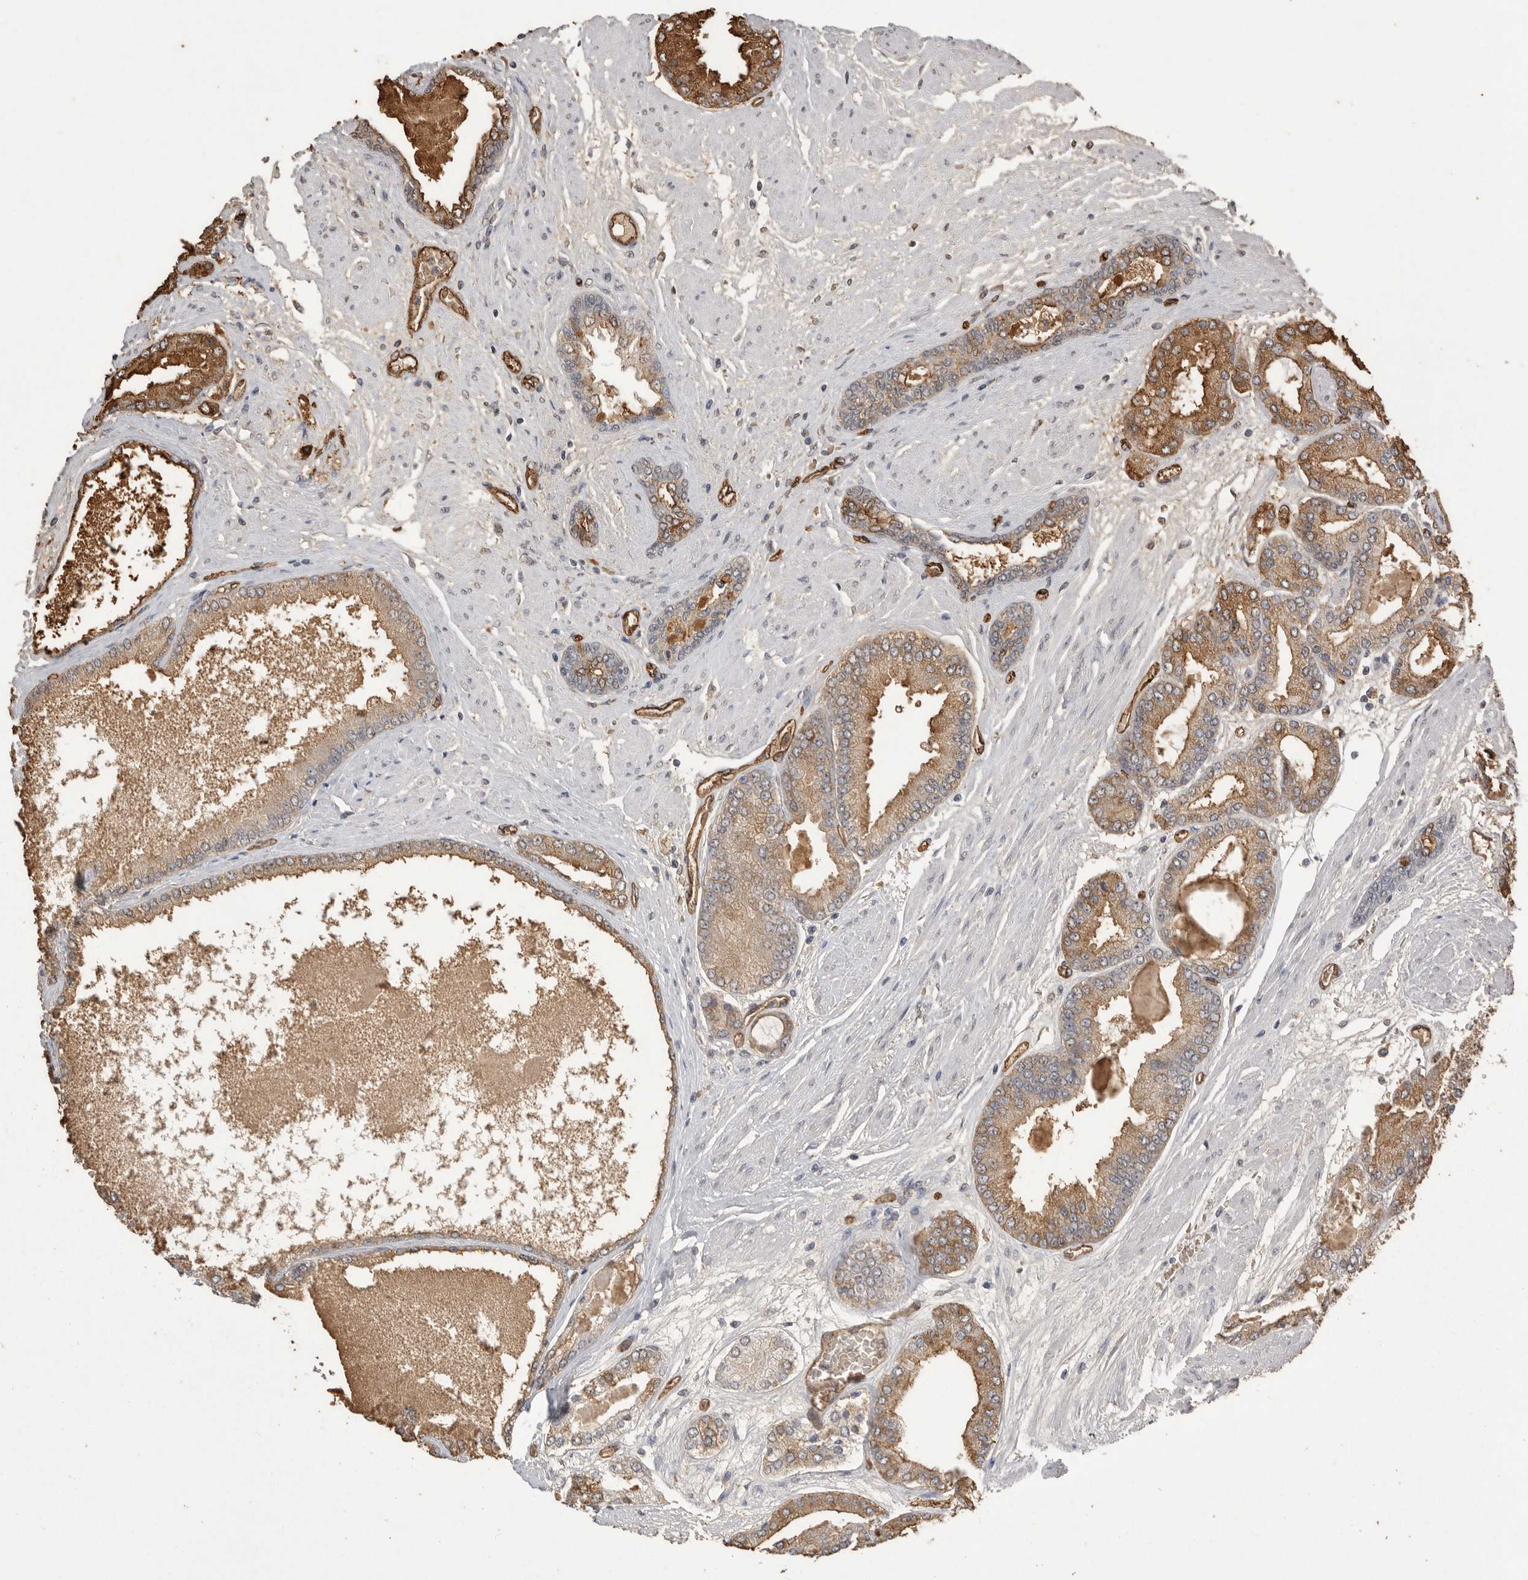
{"staining": {"intensity": "moderate", "quantity": ">75%", "location": "cytoplasmic/membranous"}, "tissue": "prostate cancer", "cell_type": "Tumor cells", "image_type": "cancer", "snomed": [{"axis": "morphology", "description": "Adenocarcinoma, High grade"}, {"axis": "topography", "description": "Prostate"}], "caption": "Prostate high-grade adenocarcinoma tissue shows moderate cytoplasmic/membranous positivity in about >75% of tumor cells The staining was performed using DAB (3,3'-diaminobenzidine) to visualize the protein expression in brown, while the nuclei were stained in blue with hematoxylin (Magnification: 20x).", "gene": "IL27", "patient": {"sex": "male", "age": 59}}